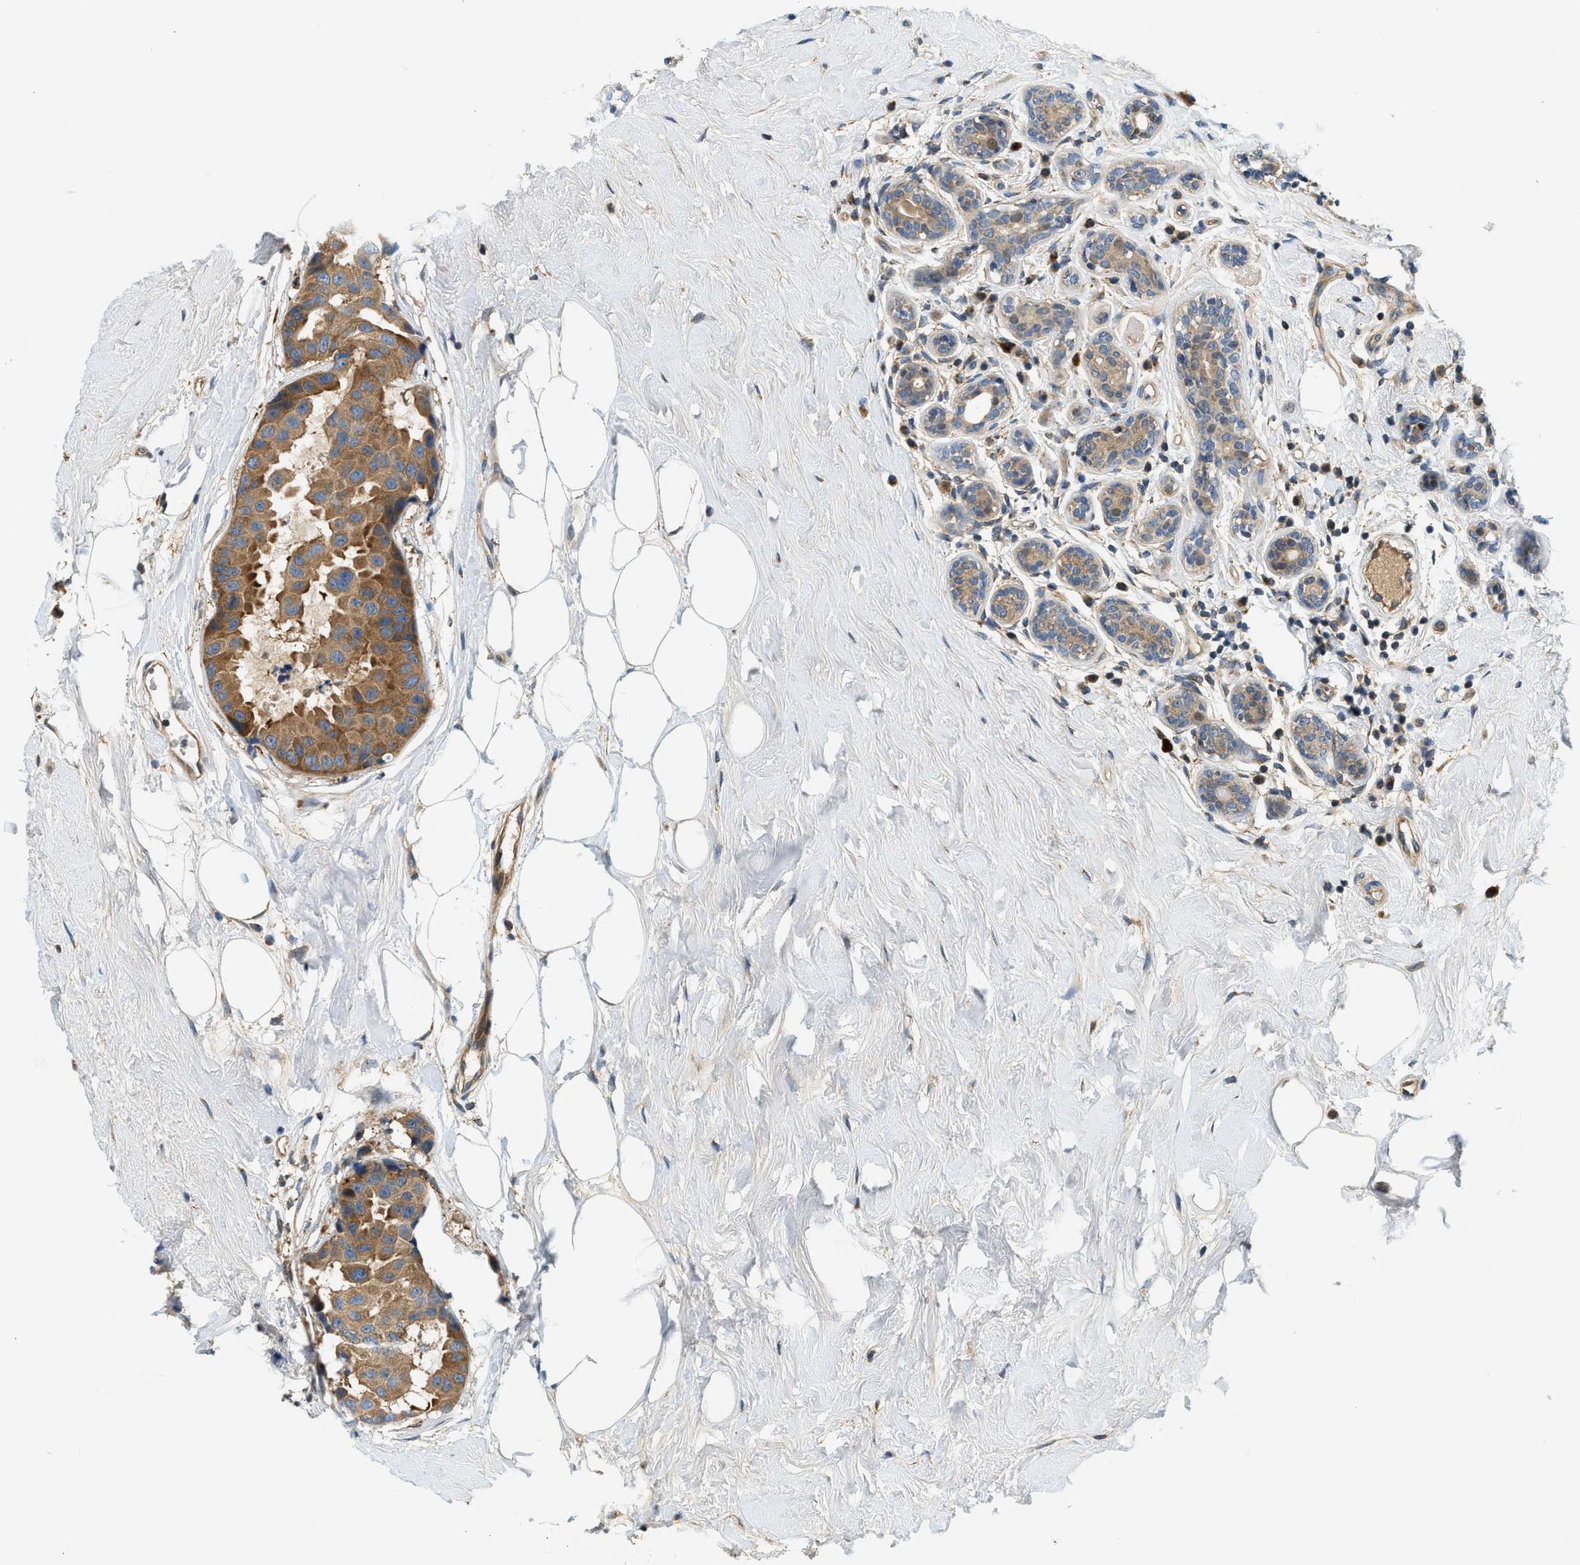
{"staining": {"intensity": "moderate", "quantity": ">75%", "location": "cytoplasmic/membranous"}, "tissue": "breast cancer", "cell_type": "Tumor cells", "image_type": "cancer", "snomed": [{"axis": "morphology", "description": "Normal tissue, NOS"}, {"axis": "morphology", "description": "Duct carcinoma"}, {"axis": "topography", "description": "Breast"}], "caption": "The histopathology image exhibits a brown stain indicating the presence of a protein in the cytoplasmic/membranous of tumor cells in breast cancer.", "gene": "KCNK1", "patient": {"sex": "female", "age": 39}}